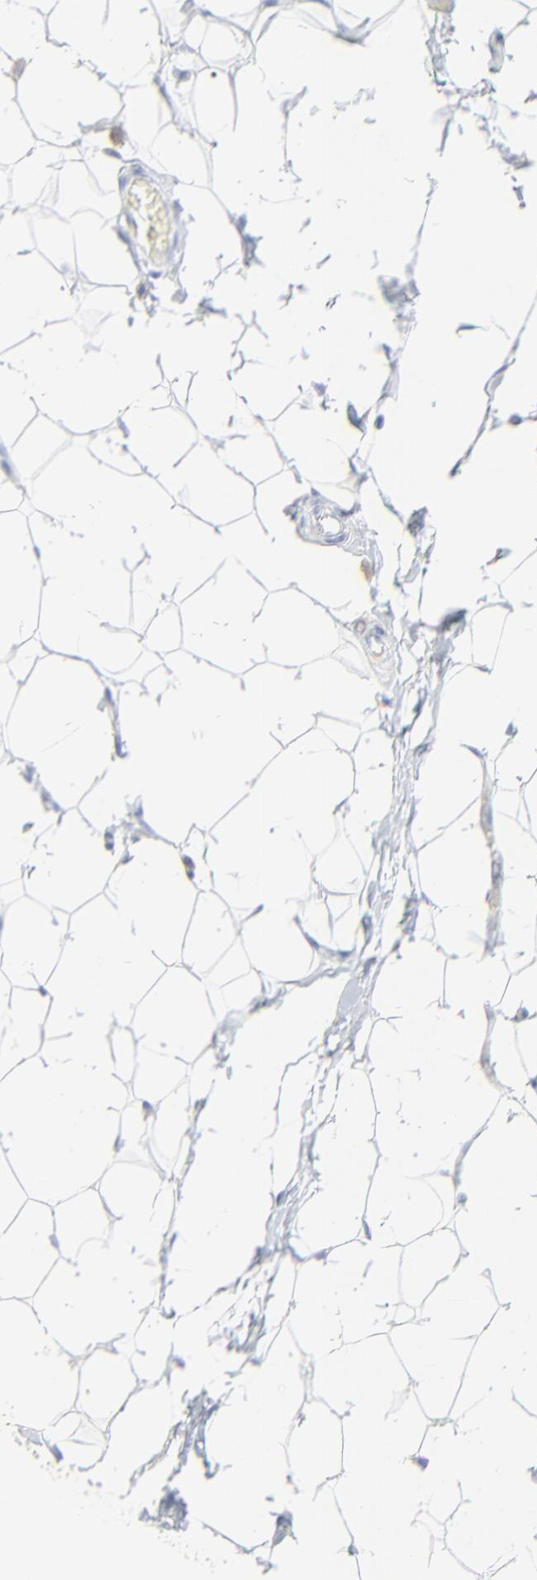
{"staining": {"intensity": "negative", "quantity": "none", "location": "none"}, "tissue": "adipose tissue", "cell_type": "Adipocytes", "image_type": "normal", "snomed": [{"axis": "morphology", "description": "Normal tissue, NOS"}, {"axis": "topography", "description": "Soft tissue"}], "caption": "This is an IHC histopathology image of unremarkable human adipose tissue. There is no positivity in adipocytes.", "gene": "LCN2", "patient": {"sex": "male", "age": 26}}